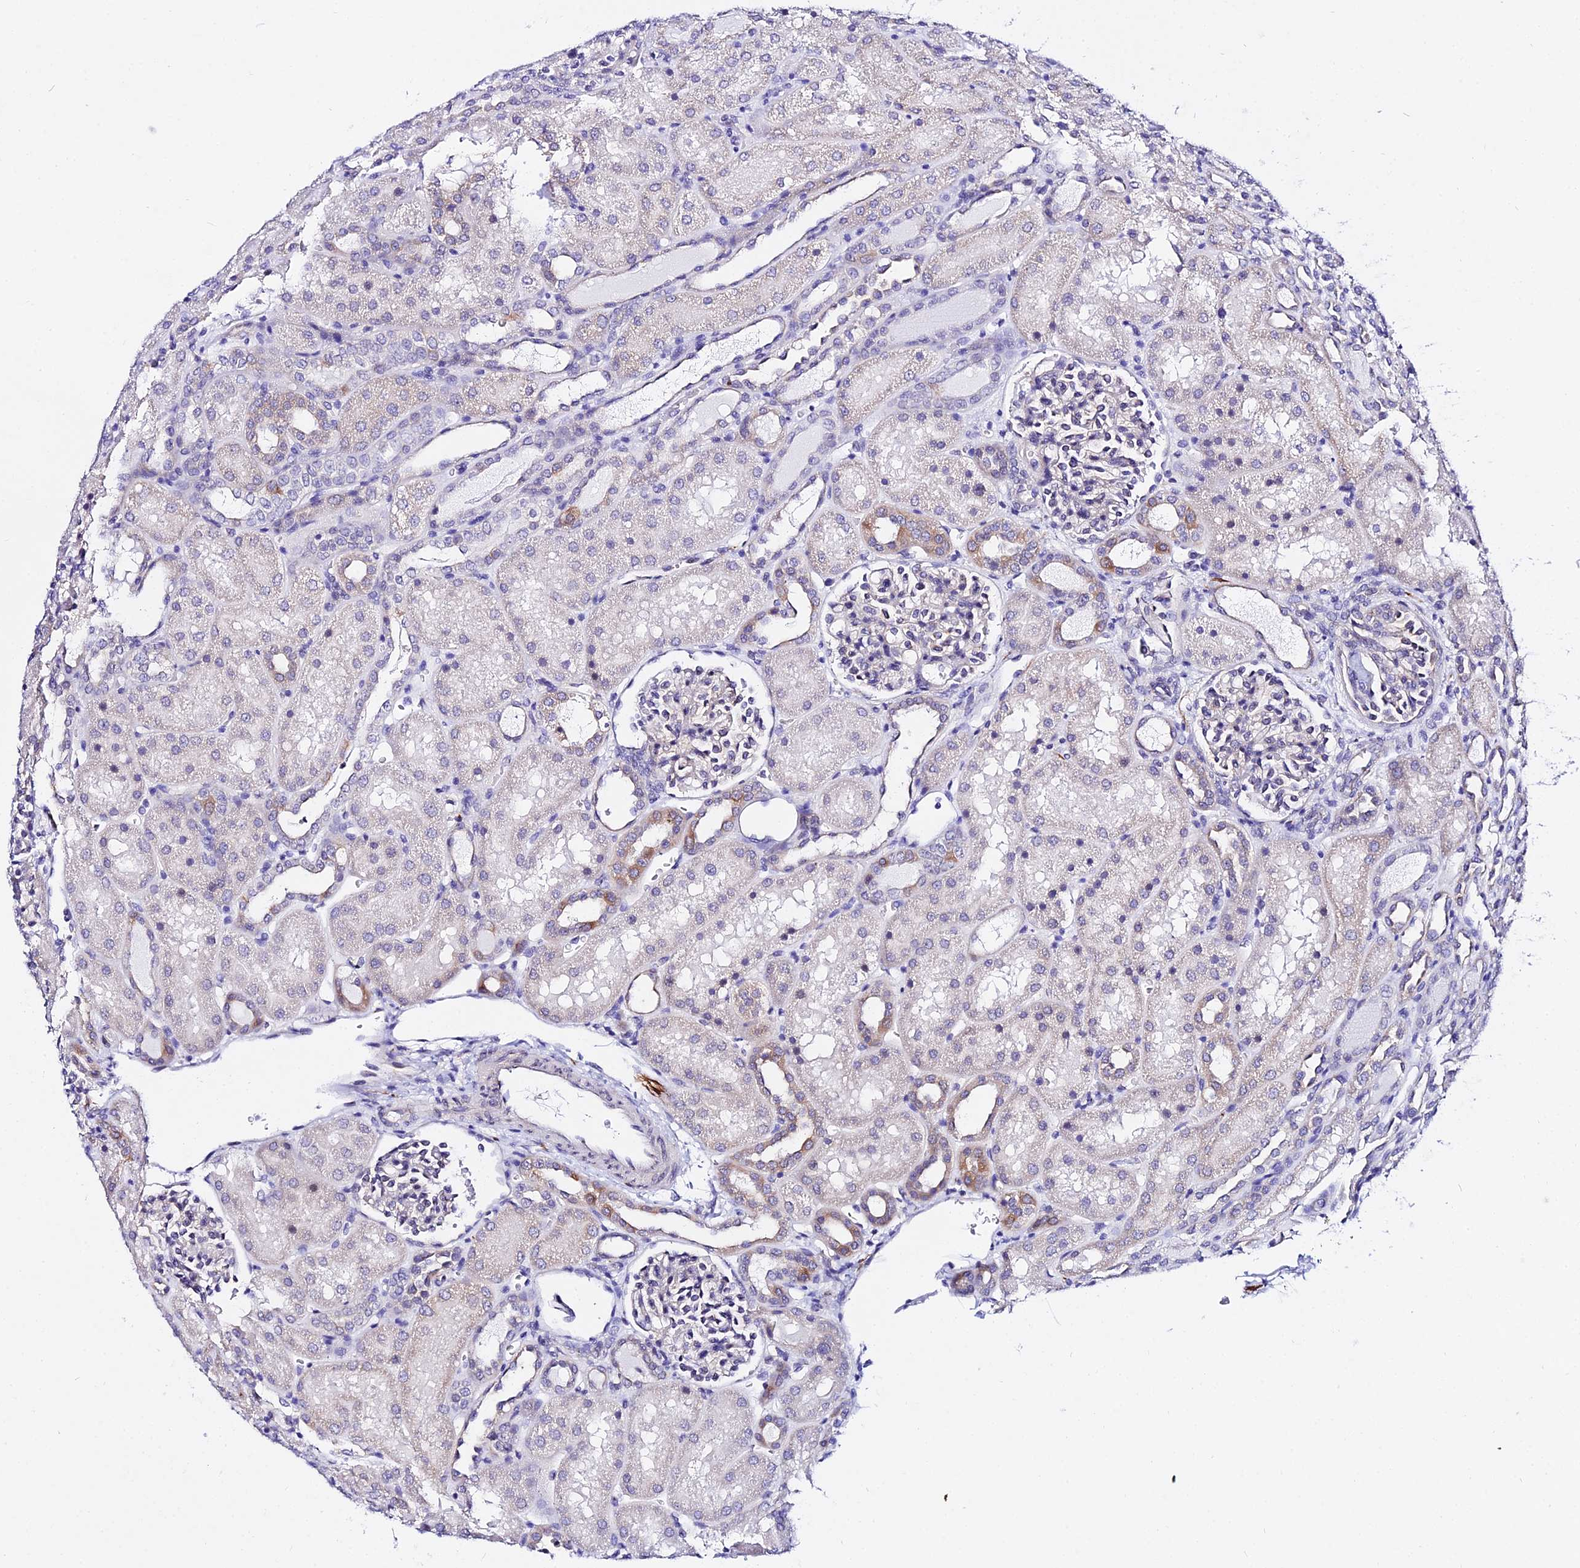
{"staining": {"intensity": "moderate", "quantity": "<25%", "location": "cytoplasmic/membranous"}, "tissue": "kidney", "cell_type": "Cells in glomeruli", "image_type": "normal", "snomed": [{"axis": "morphology", "description": "Normal tissue, NOS"}, {"axis": "topography", "description": "Kidney"}], "caption": "Protein analysis of normal kidney shows moderate cytoplasmic/membranous positivity in approximately <25% of cells in glomeruli. (DAB IHC with brightfield microscopy, high magnification).", "gene": "ATG16L2", "patient": {"sex": "male", "age": 1}}